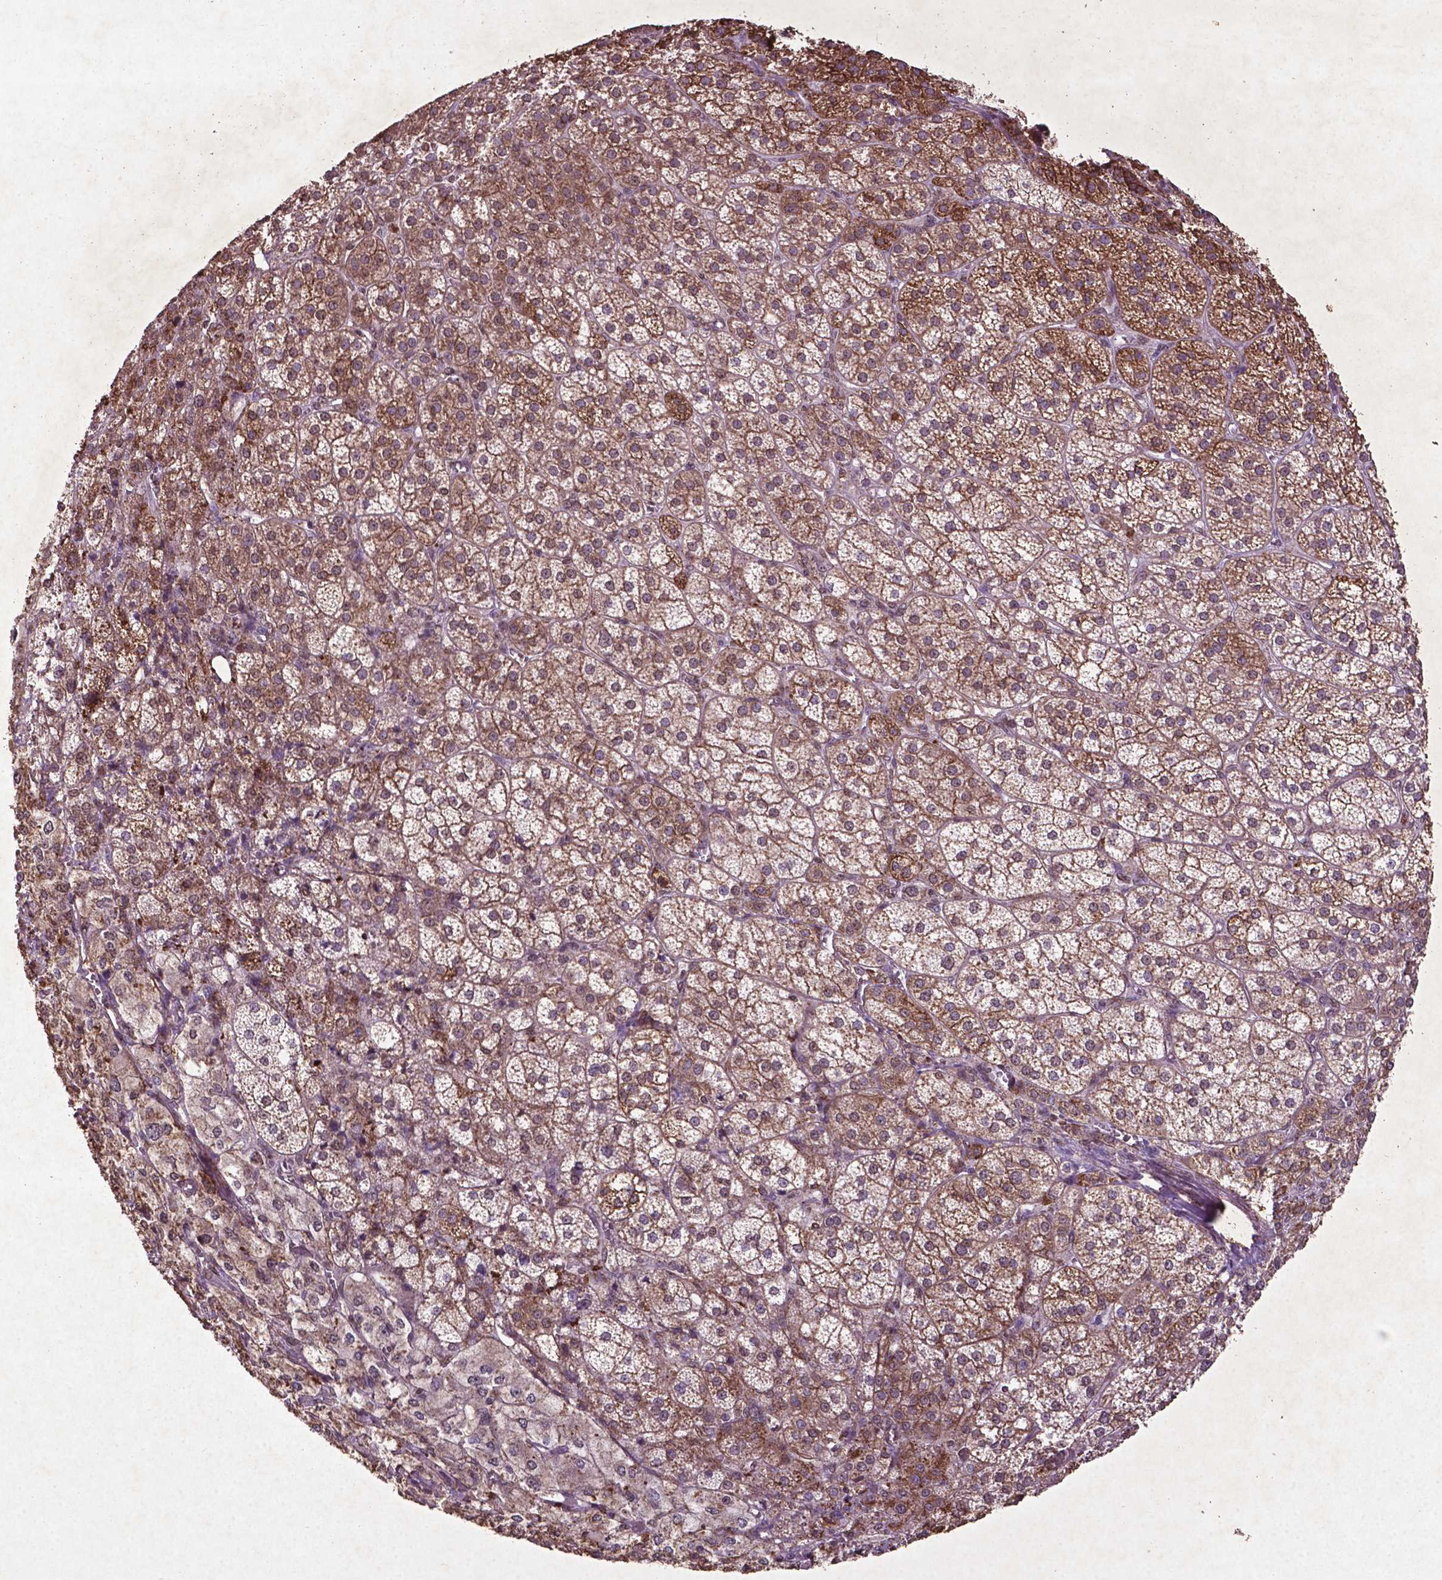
{"staining": {"intensity": "moderate", "quantity": ">75%", "location": "cytoplasmic/membranous"}, "tissue": "adrenal gland", "cell_type": "Glandular cells", "image_type": "normal", "snomed": [{"axis": "morphology", "description": "Normal tissue, NOS"}, {"axis": "topography", "description": "Adrenal gland"}], "caption": "Protein analysis of benign adrenal gland shows moderate cytoplasmic/membranous expression in about >75% of glandular cells. The staining was performed using DAB (3,3'-diaminobenzidine) to visualize the protein expression in brown, while the nuclei were stained in blue with hematoxylin (Magnification: 20x).", "gene": "MTOR", "patient": {"sex": "female", "age": 60}}